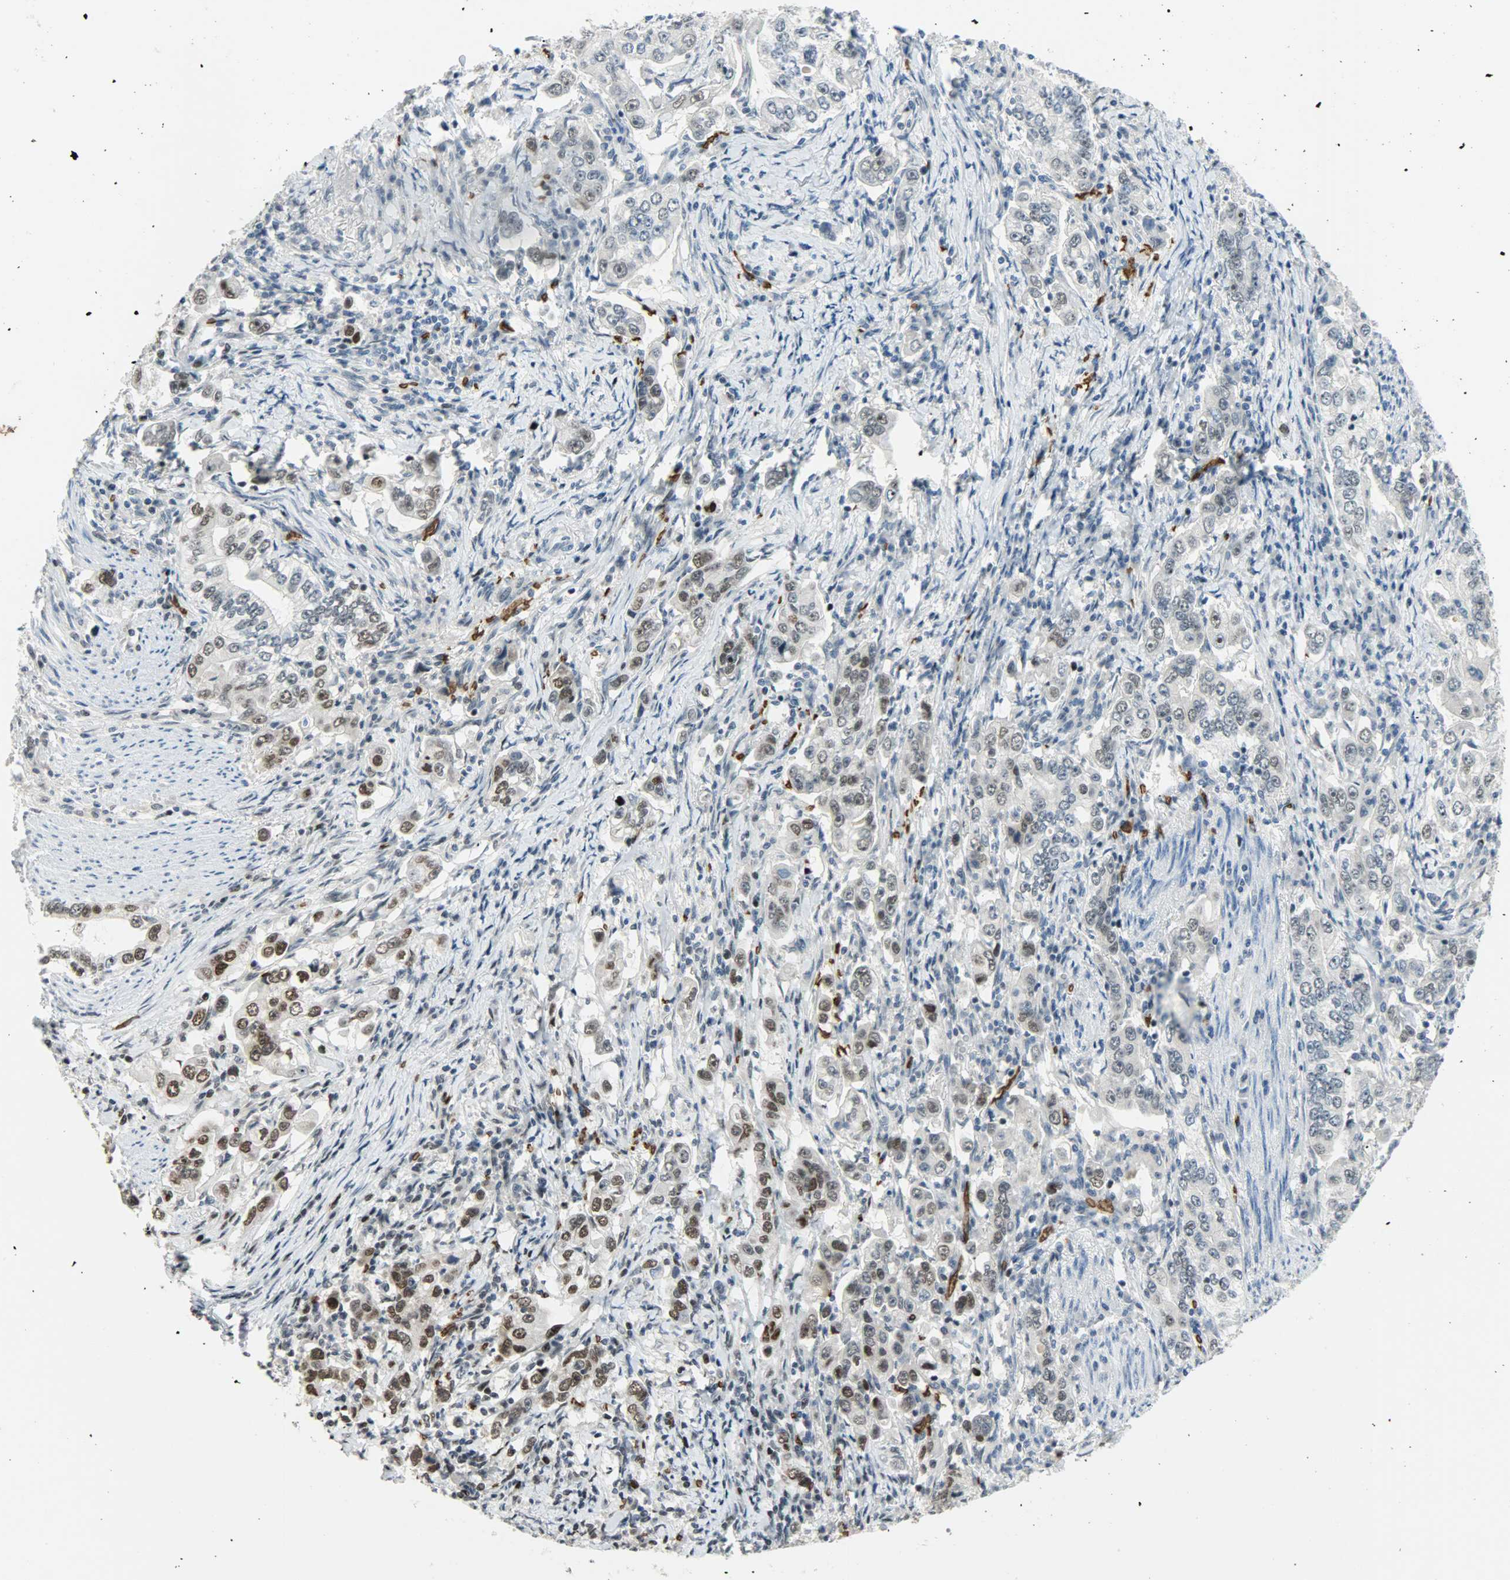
{"staining": {"intensity": "strong", "quantity": ">75%", "location": "nuclear"}, "tissue": "stomach cancer", "cell_type": "Tumor cells", "image_type": "cancer", "snomed": [{"axis": "morphology", "description": "Adenocarcinoma, NOS"}, {"axis": "topography", "description": "Stomach, lower"}], "caption": "Immunohistochemistry staining of stomach cancer, which exhibits high levels of strong nuclear expression in about >75% of tumor cells indicating strong nuclear protein expression. The staining was performed using DAB (3,3'-diaminobenzidine) (brown) for protein detection and nuclei were counterstained in hematoxylin (blue).", "gene": "SNAI1", "patient": {"sex": "female", "age": 72}}